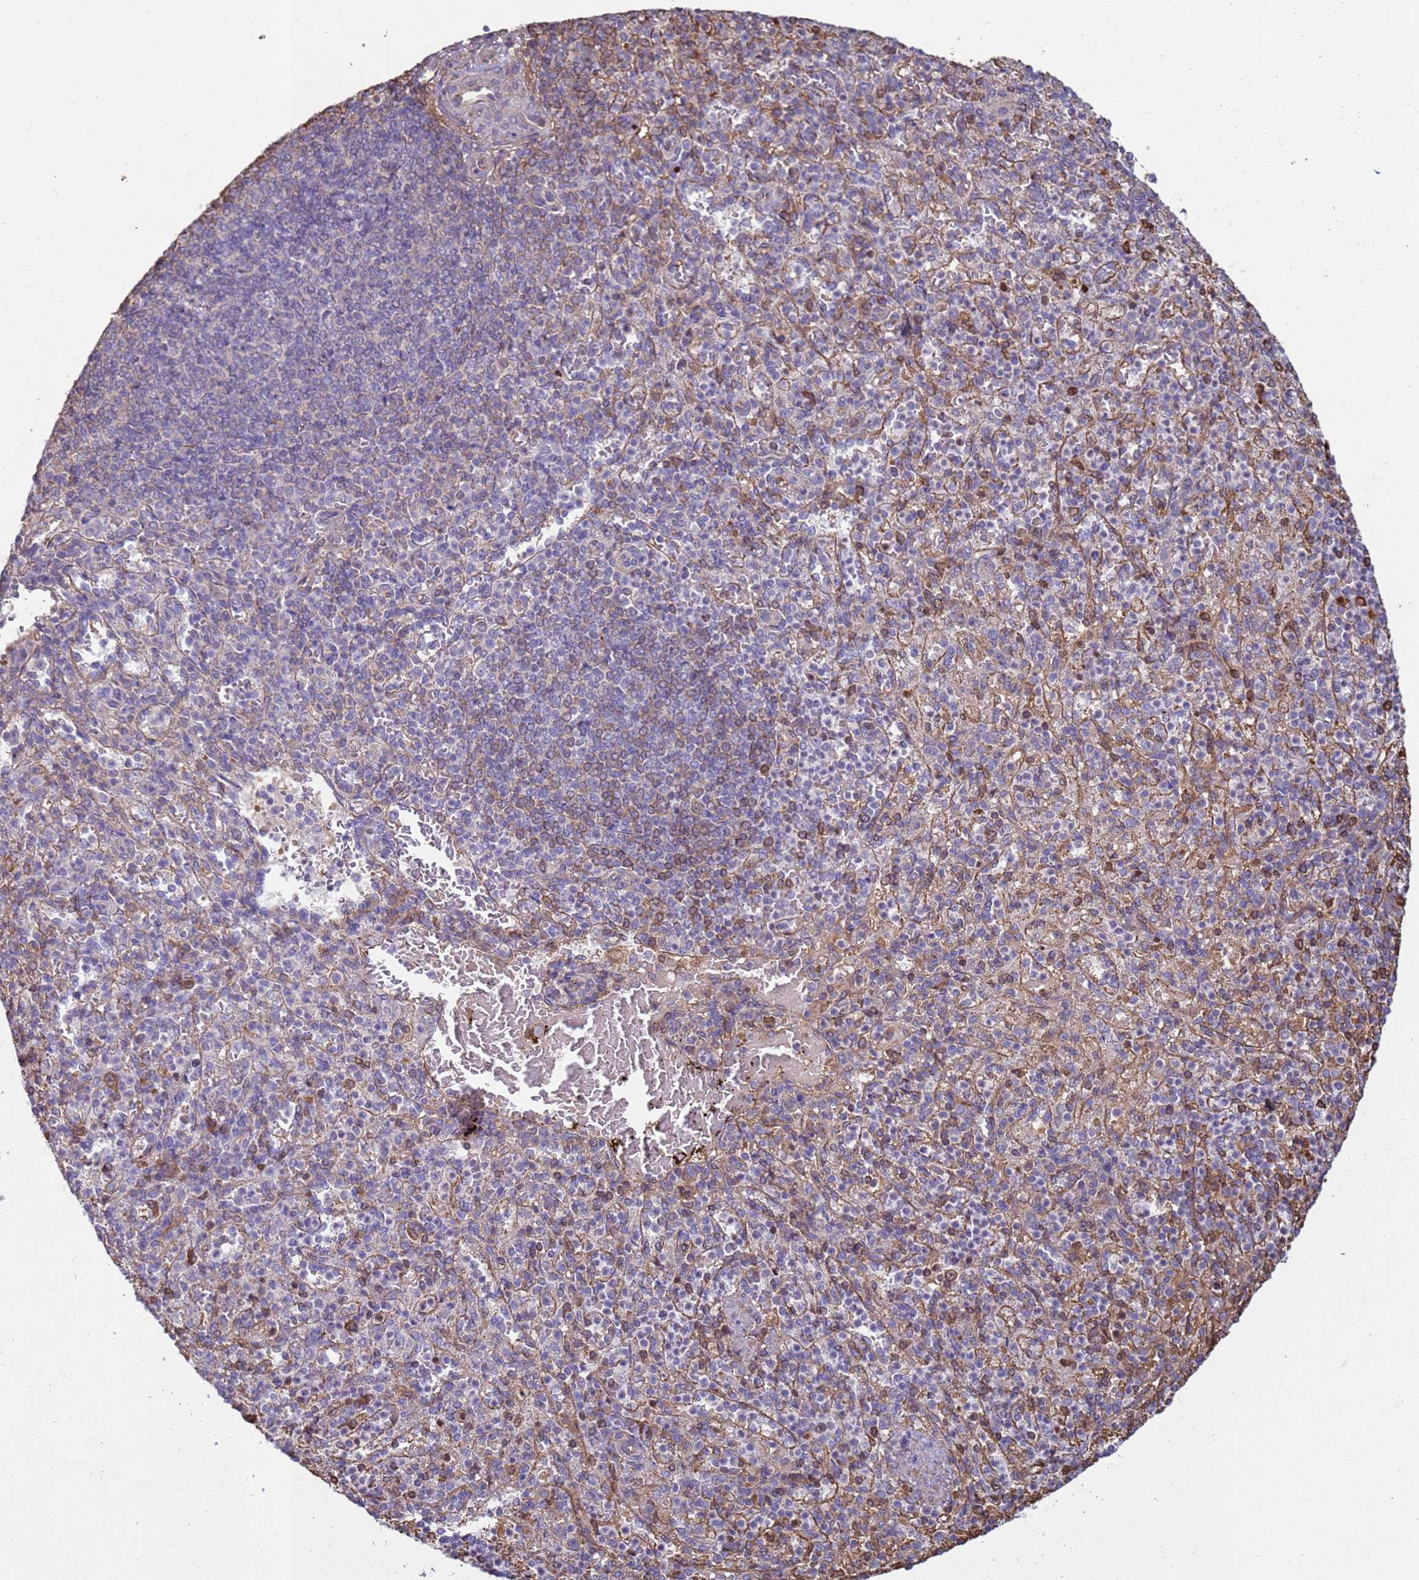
{"staining": {"intensity": "weak", "quantity": "<25%", "location": "cytoplasmic/membranous"}, "tissue": "spleen", "cell_type": "Cells in red pulp", "image_type": "normal", "snomed": [{"axis": "morphology", "description": "Normal tissue, NOS"}, {"axis": "topography", "description": "Spleen"}], "caption": "The micrograph shows no staining of cells in red pulp in benign spleen. The staining was performed using DAB (3,3'-diaminobenzidine) to visualize the protein expression in brown, while the nuclei were stained in blue with hematoxylin (Magnification: 20x).", "gene": "SGIP1", "patient": {"sex": "female", "age": 74}}